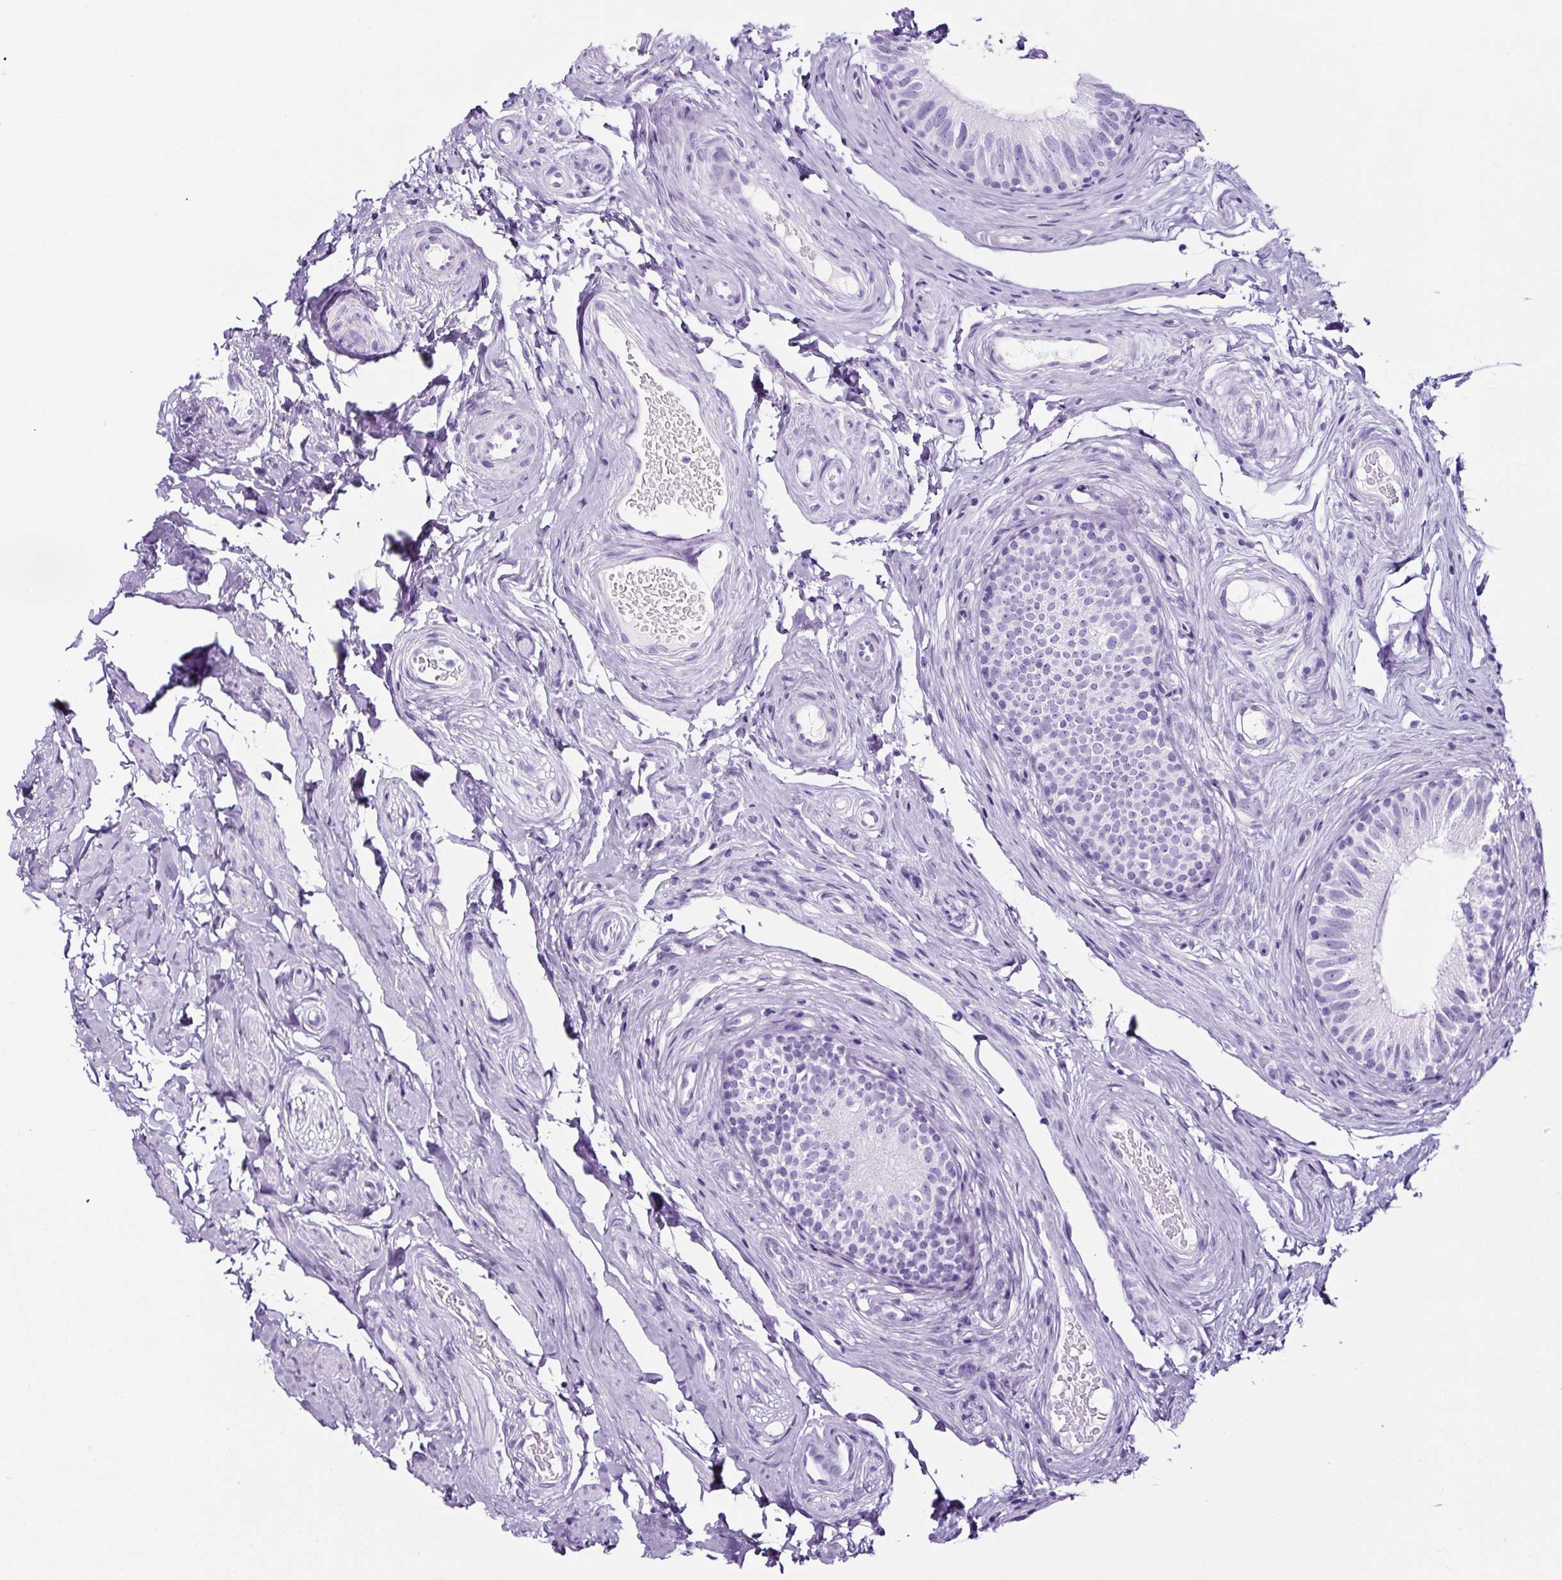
{"staining": {"intensity": "negative", "quantity": "none", "location": "none"}, "tissue": "epididymis", "cell_type": "Glandular cells", "image_type": "normal", "snomed": [{"axis": "morphology", "description": "Normal tissue, NOS"}, {"axis": "morphology", "description": "Seminoma, NOS"}, {"axis": "topography", "description": "Testis"}, {"axis": "topography", "description": "Epididymis"}], "caption": "An image of human epididymis is negative for staining in glandular cells. (Brightfield microscopy of DAB (3,3'-diaminobenzidine) immunohistochemistry (IHC) at high magnification).", "gene": "TMEM200B", "patient": {"sex": "male", "age": 45}}